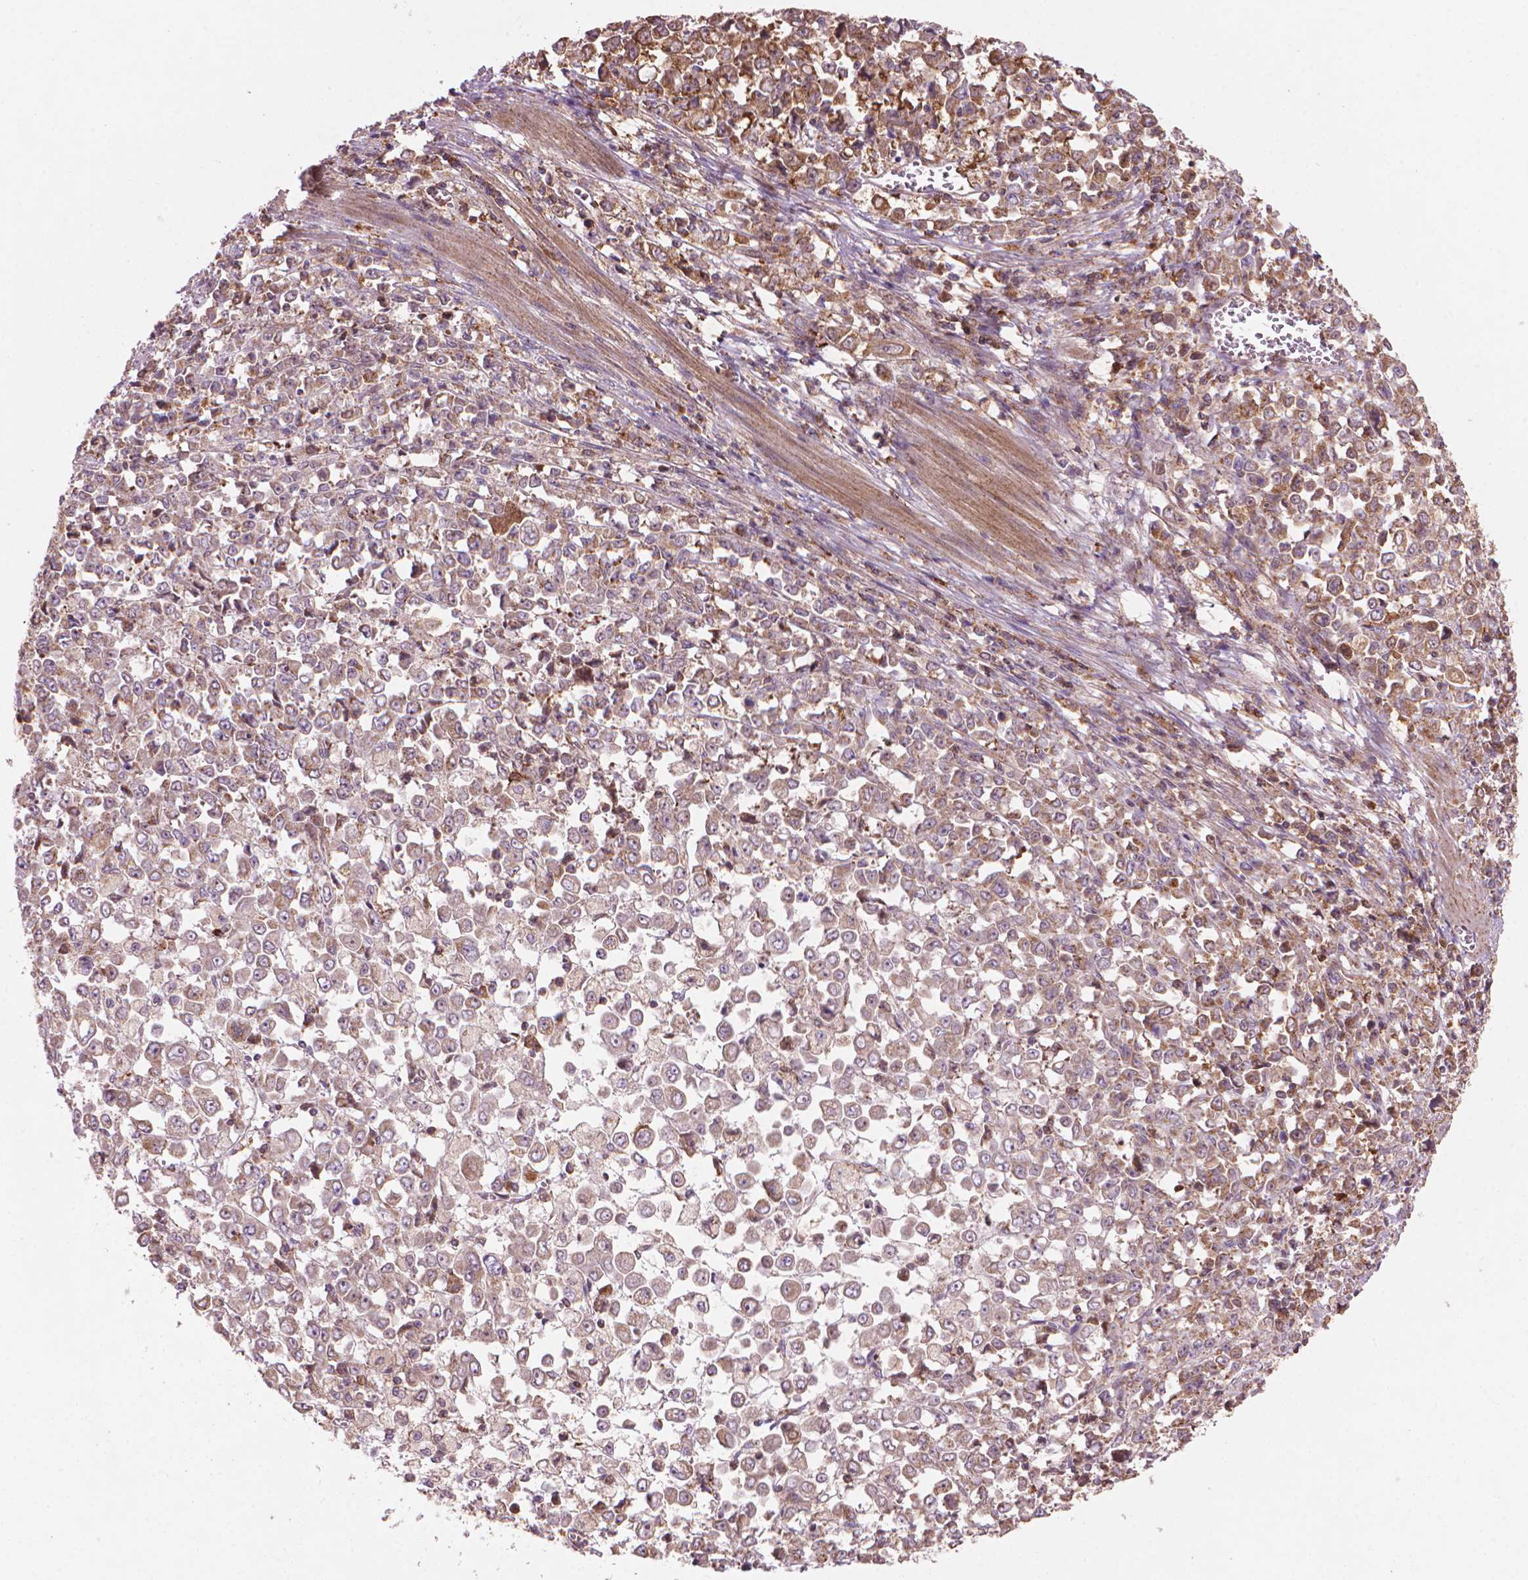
{"staining": {"intensity": "weak", "quantity": "<25%", "location": "cytoplasmic/membranous"}, "tissue": "stomach cancer", "cell_type": "Tumor cells", "image_type": "cancer", "snomed": [{"axis": "morphology", "description": "Adenocarcinoma, NOS"}, {"axis": "topography", "description": "Stomach, upper"}], "caption": "DAB (3,3'-diaminobenzidine) immunohistochemical staining of adenocarcinoma (stomach) displays no significant staining in tumor cells.", "gene": "VARS2", "patient": {"sex": "male", "age": 70}}